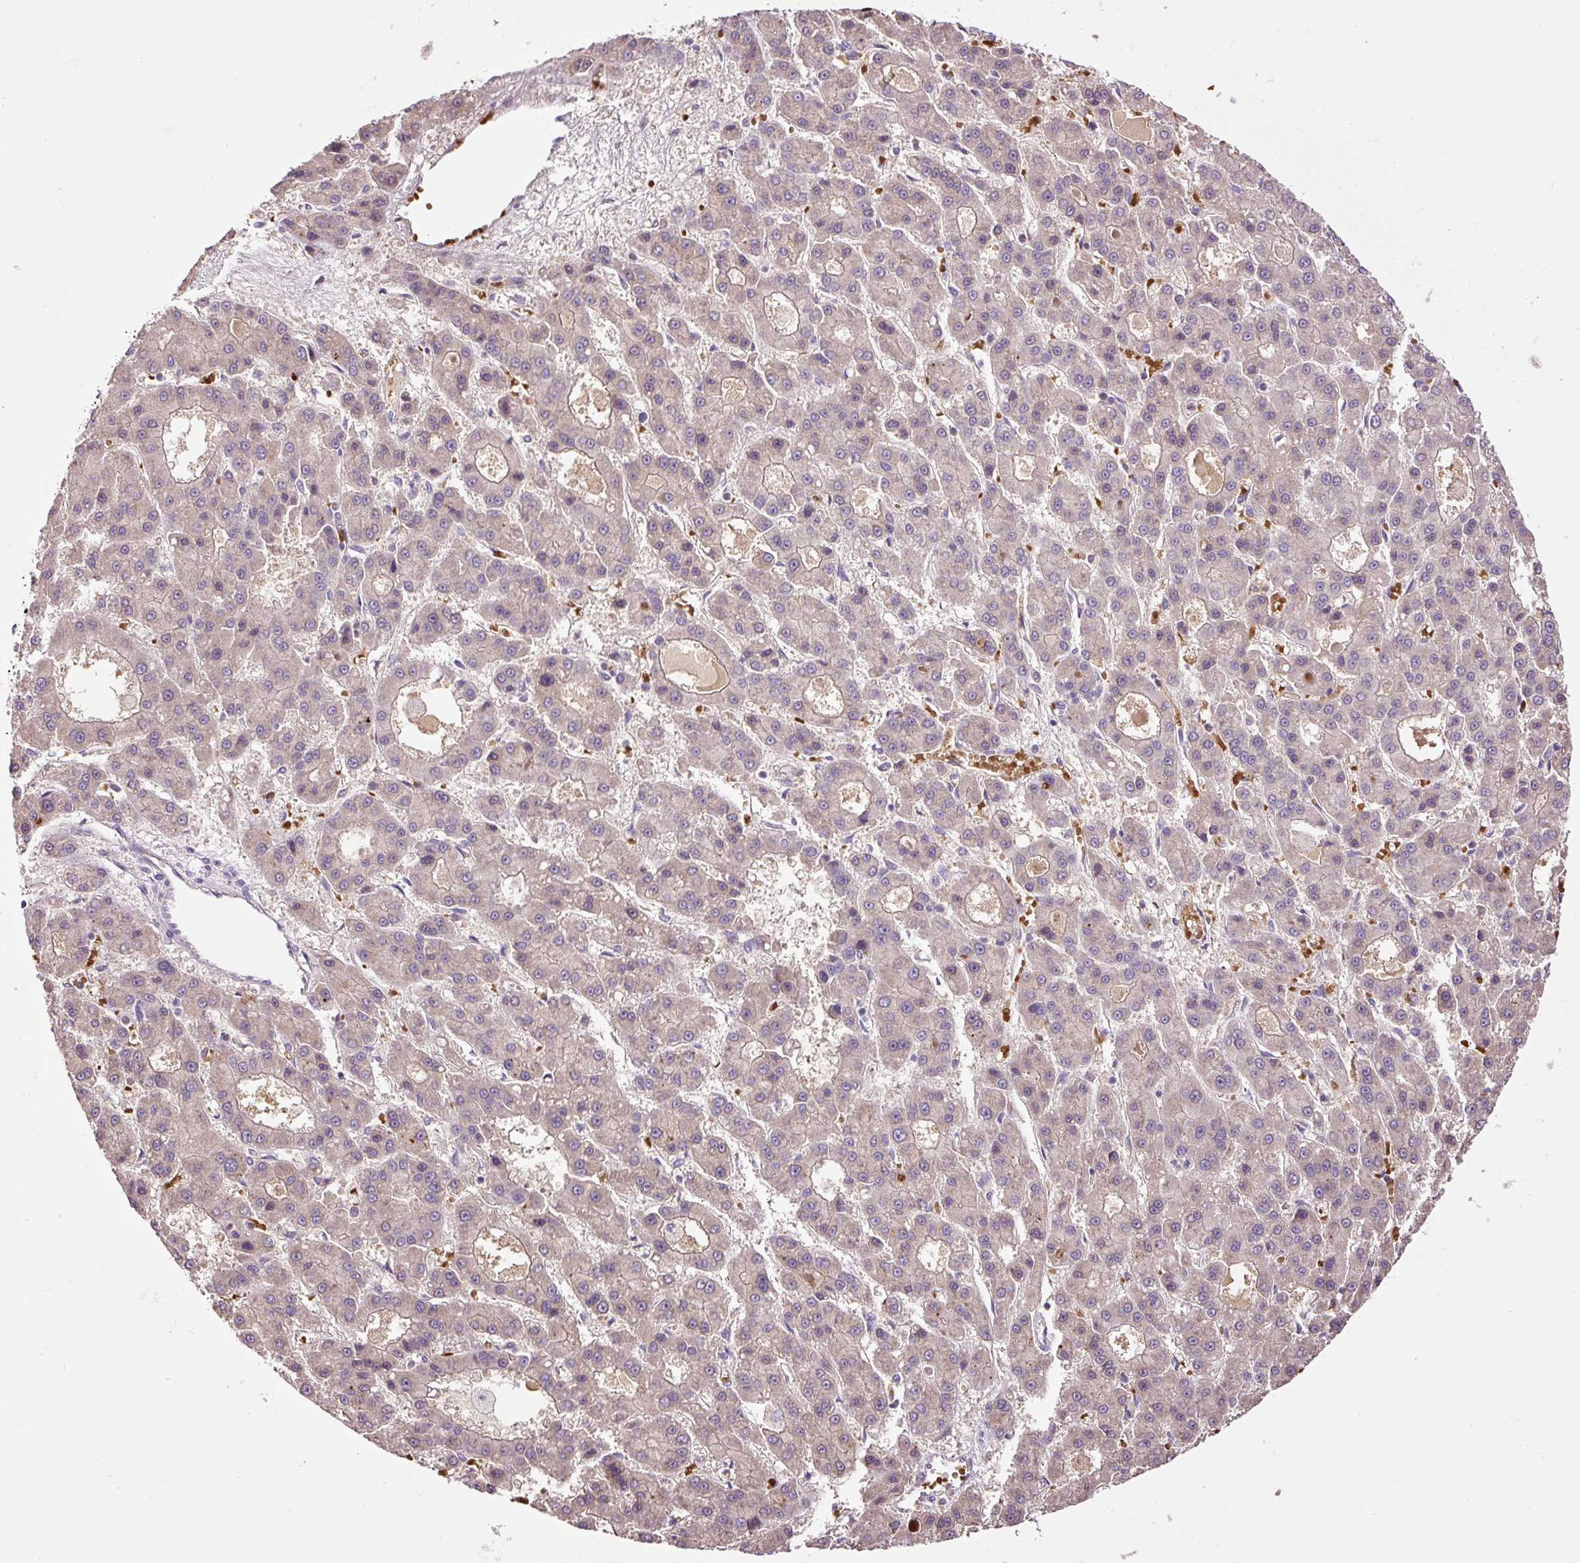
{"staining": {"intensity": "negative", "quantity": "none", "location": "none"}, "tissue": "liver cancer", "cell_type": "Tumor cells", "image_type": "cancer", "snomed": [{"axis": "morphology", "description": "Carcinoma, Hepatocellular, NOS"}, {"axis": "topography", "description": "Liver"}], "caption": "Immunohistochemical staining of human liver cancer displays no significant positivity in tumor cells. Brightfield microscopy of IHC stained with DAB (brown) and hematoxylin (blue), captured at high magnification.", "gene": "CXCL13", "patient": {"sex": "male", "age": 70}}